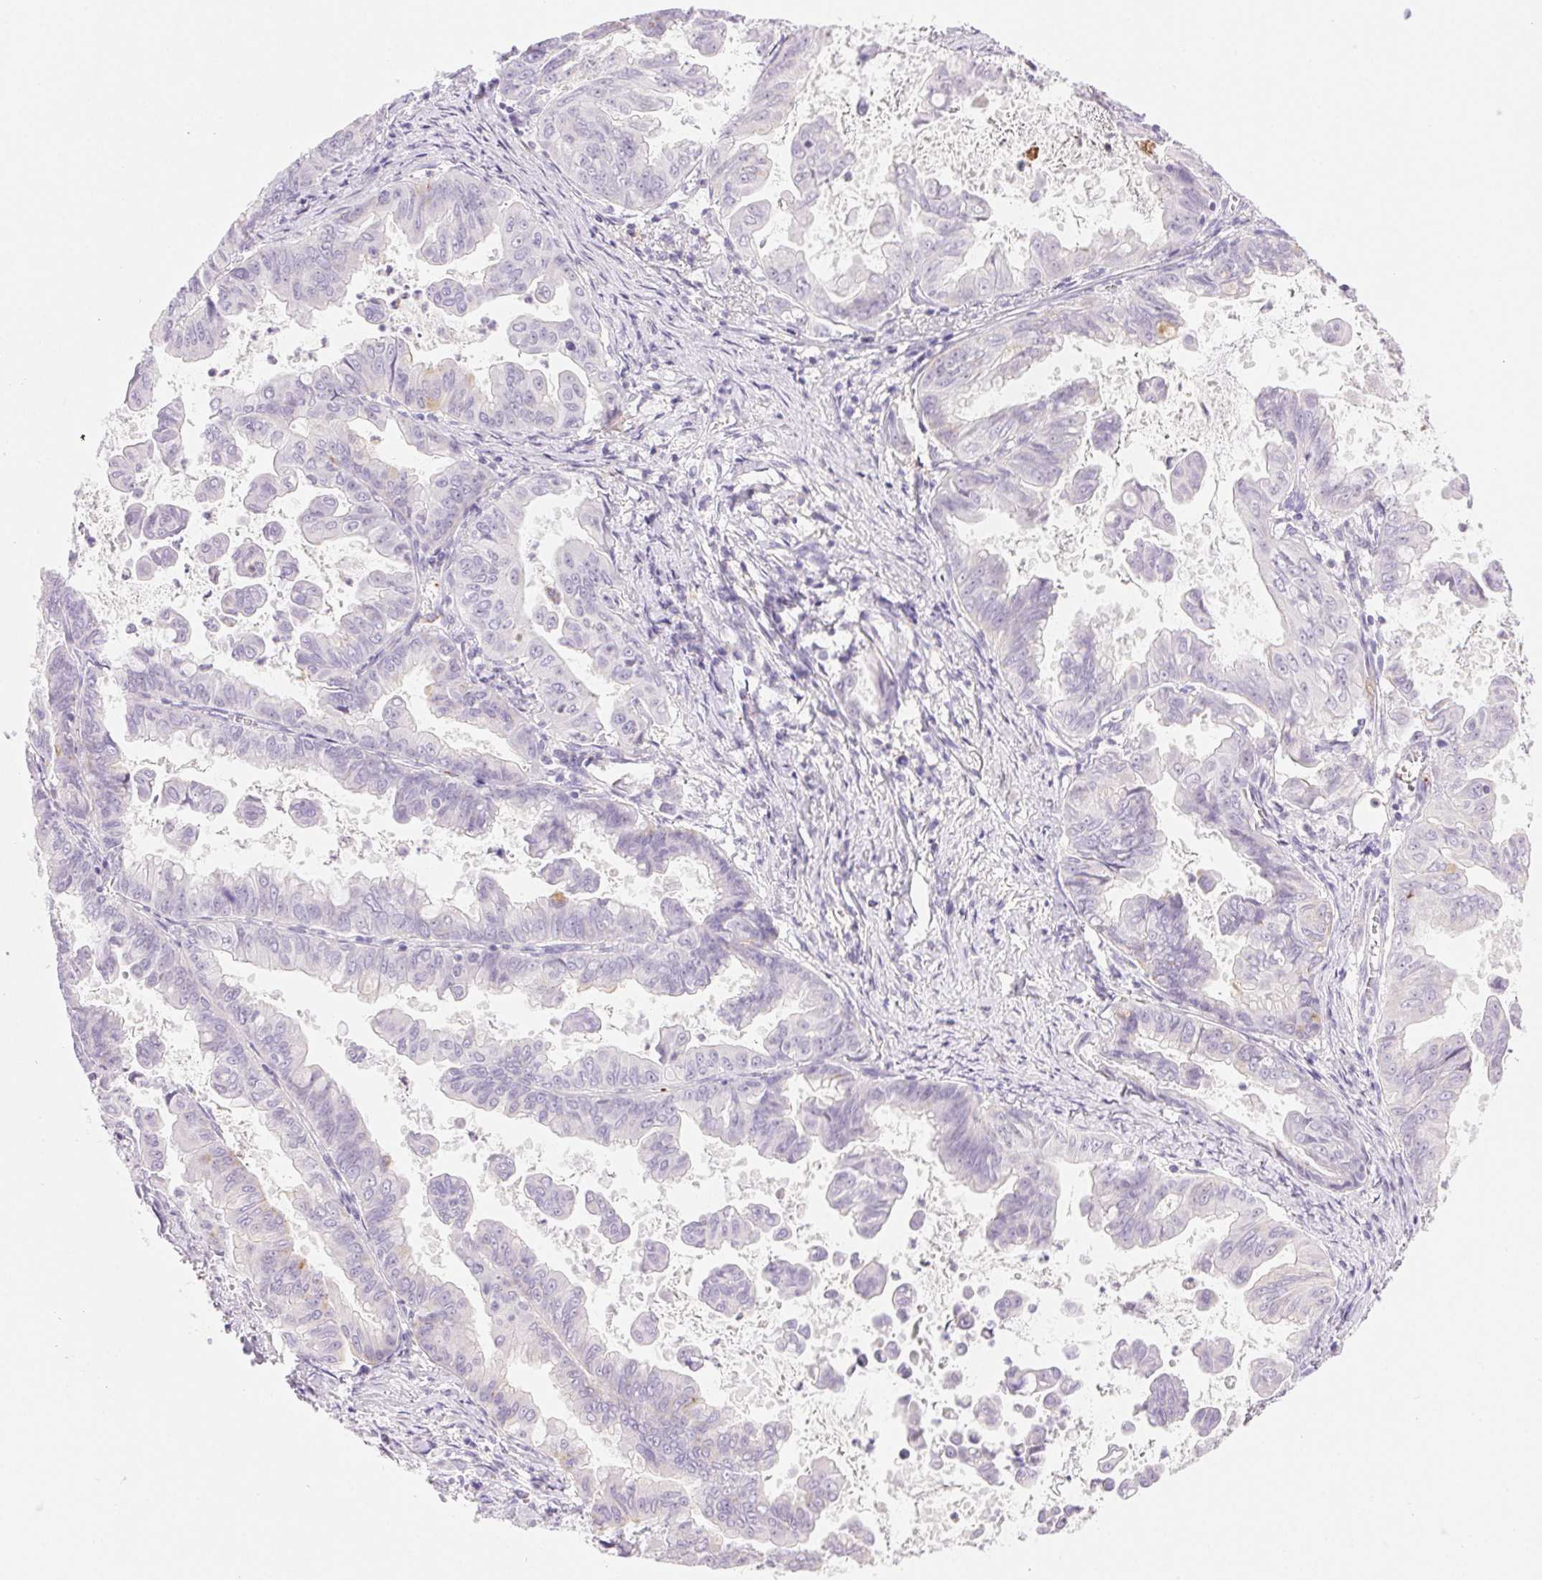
{"staining": {"intensity": "negative", "quantity": "none", "location": "none"}, "tissue": "stomach cancer", "cell_type": "Tumor cells", "image_type": "cancer", "snomed": [{"axis": "morphology", "description": "Adenocarcinoma, NOS"}, {"axis": "topography", "description": "Stomach, upper"}], "caption": "An IHC image of stomach cancer is shown. There is no staining in tumor cells of stomach cancer.", "gene": "FGA", "patient": {"sex": "male", "age": 80}}